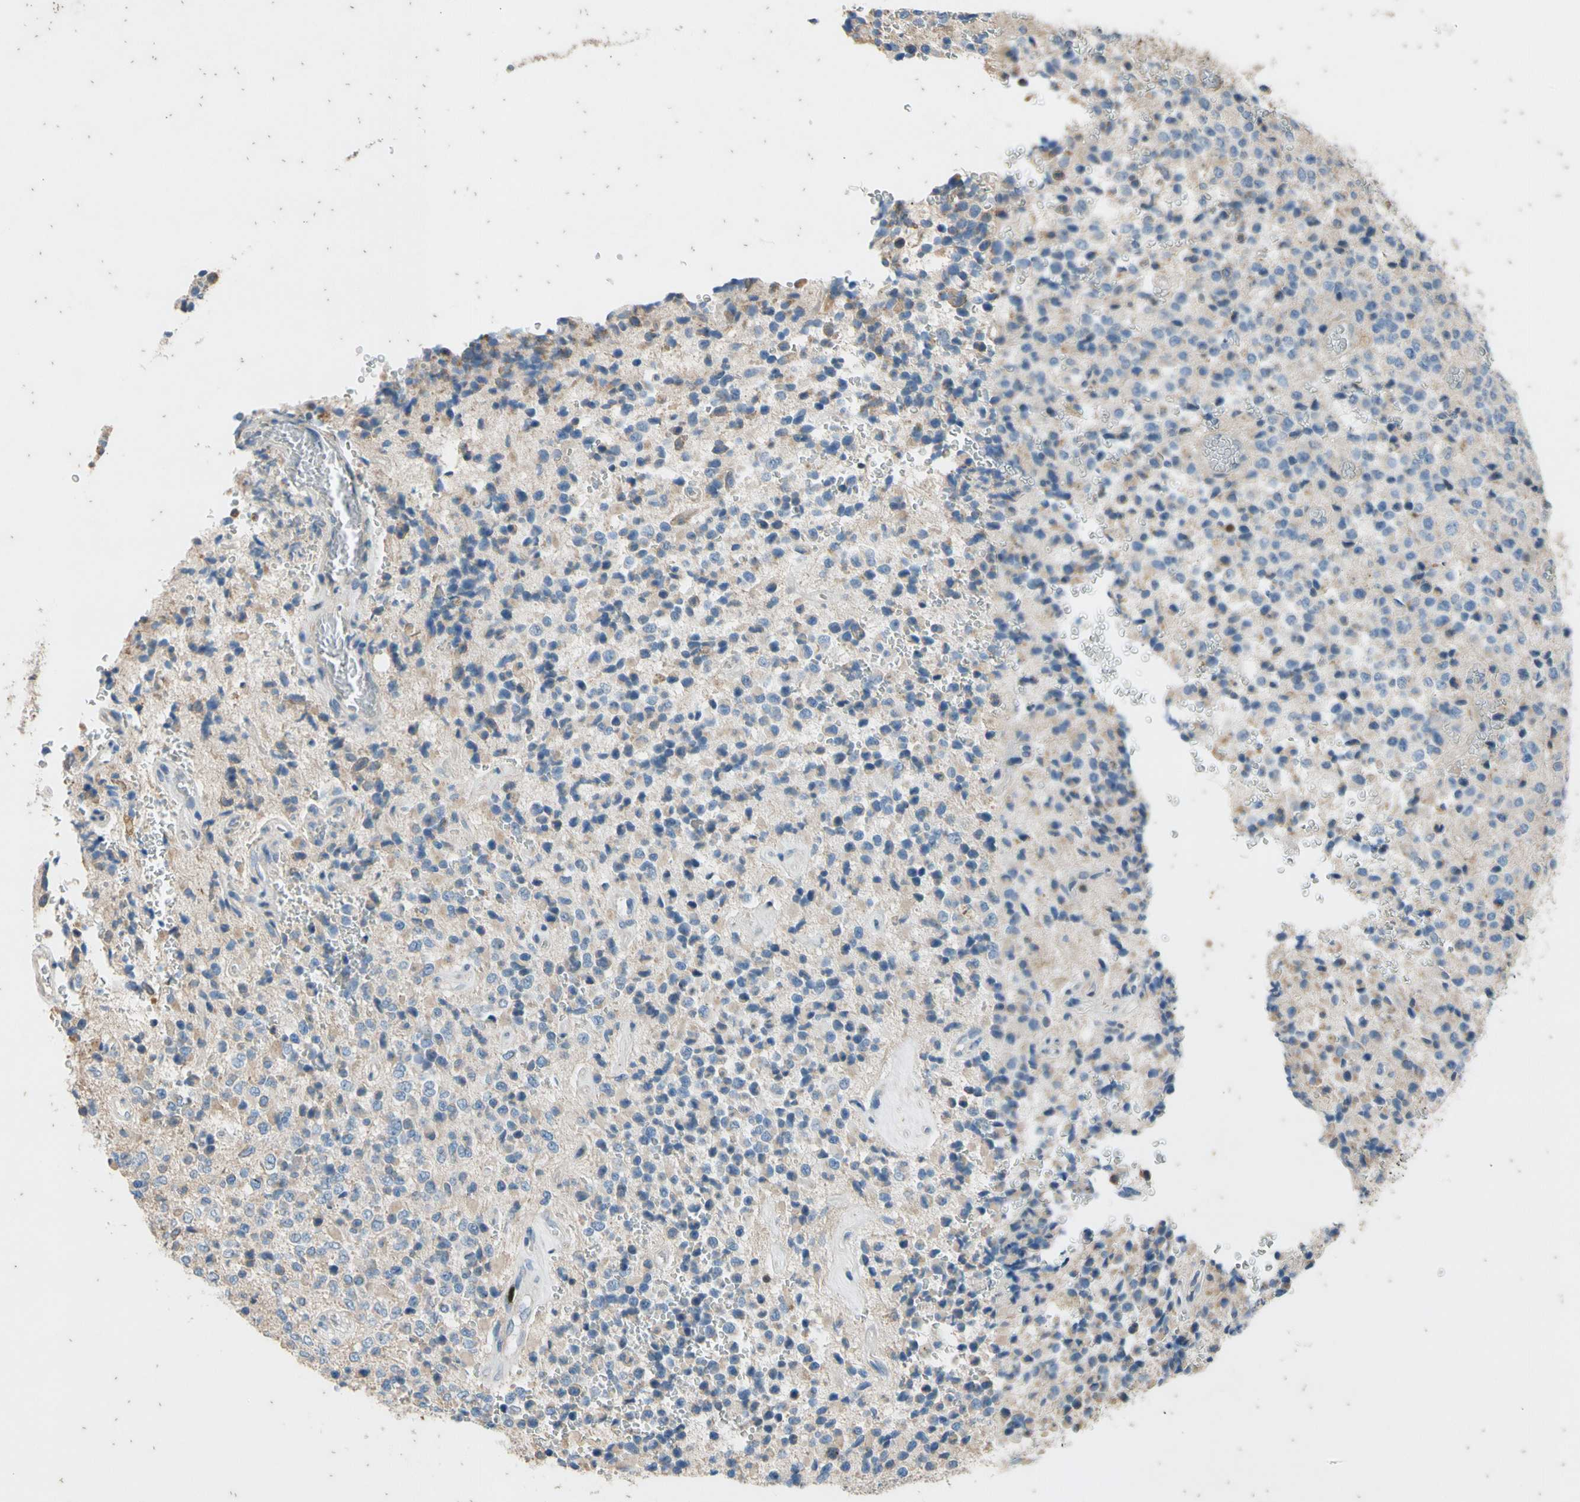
{"staining": {"intensity": "negative", "quantity": "none", "location": "none"}, "tissue": "glioma", "cell_type": "Tumor cells", "image_type": "cancer", "snomed": [{"axis": "morphology", "description": "Glioma, malignant, High grade"}, {"axis": "topography", "description": "pancreas cauda"}], "caption": "Immunohistochemical staining of human malignant glioma (high-grade) reveals no significant positivity in tumor cells. Brightfield microscopy of immunohistochemistry (IHC) stained with DAB (brown) and hematoxylin (blue), captured at high magnification.", "gene": "TBX21", "patient": {"sex": "male", "age": 60}}